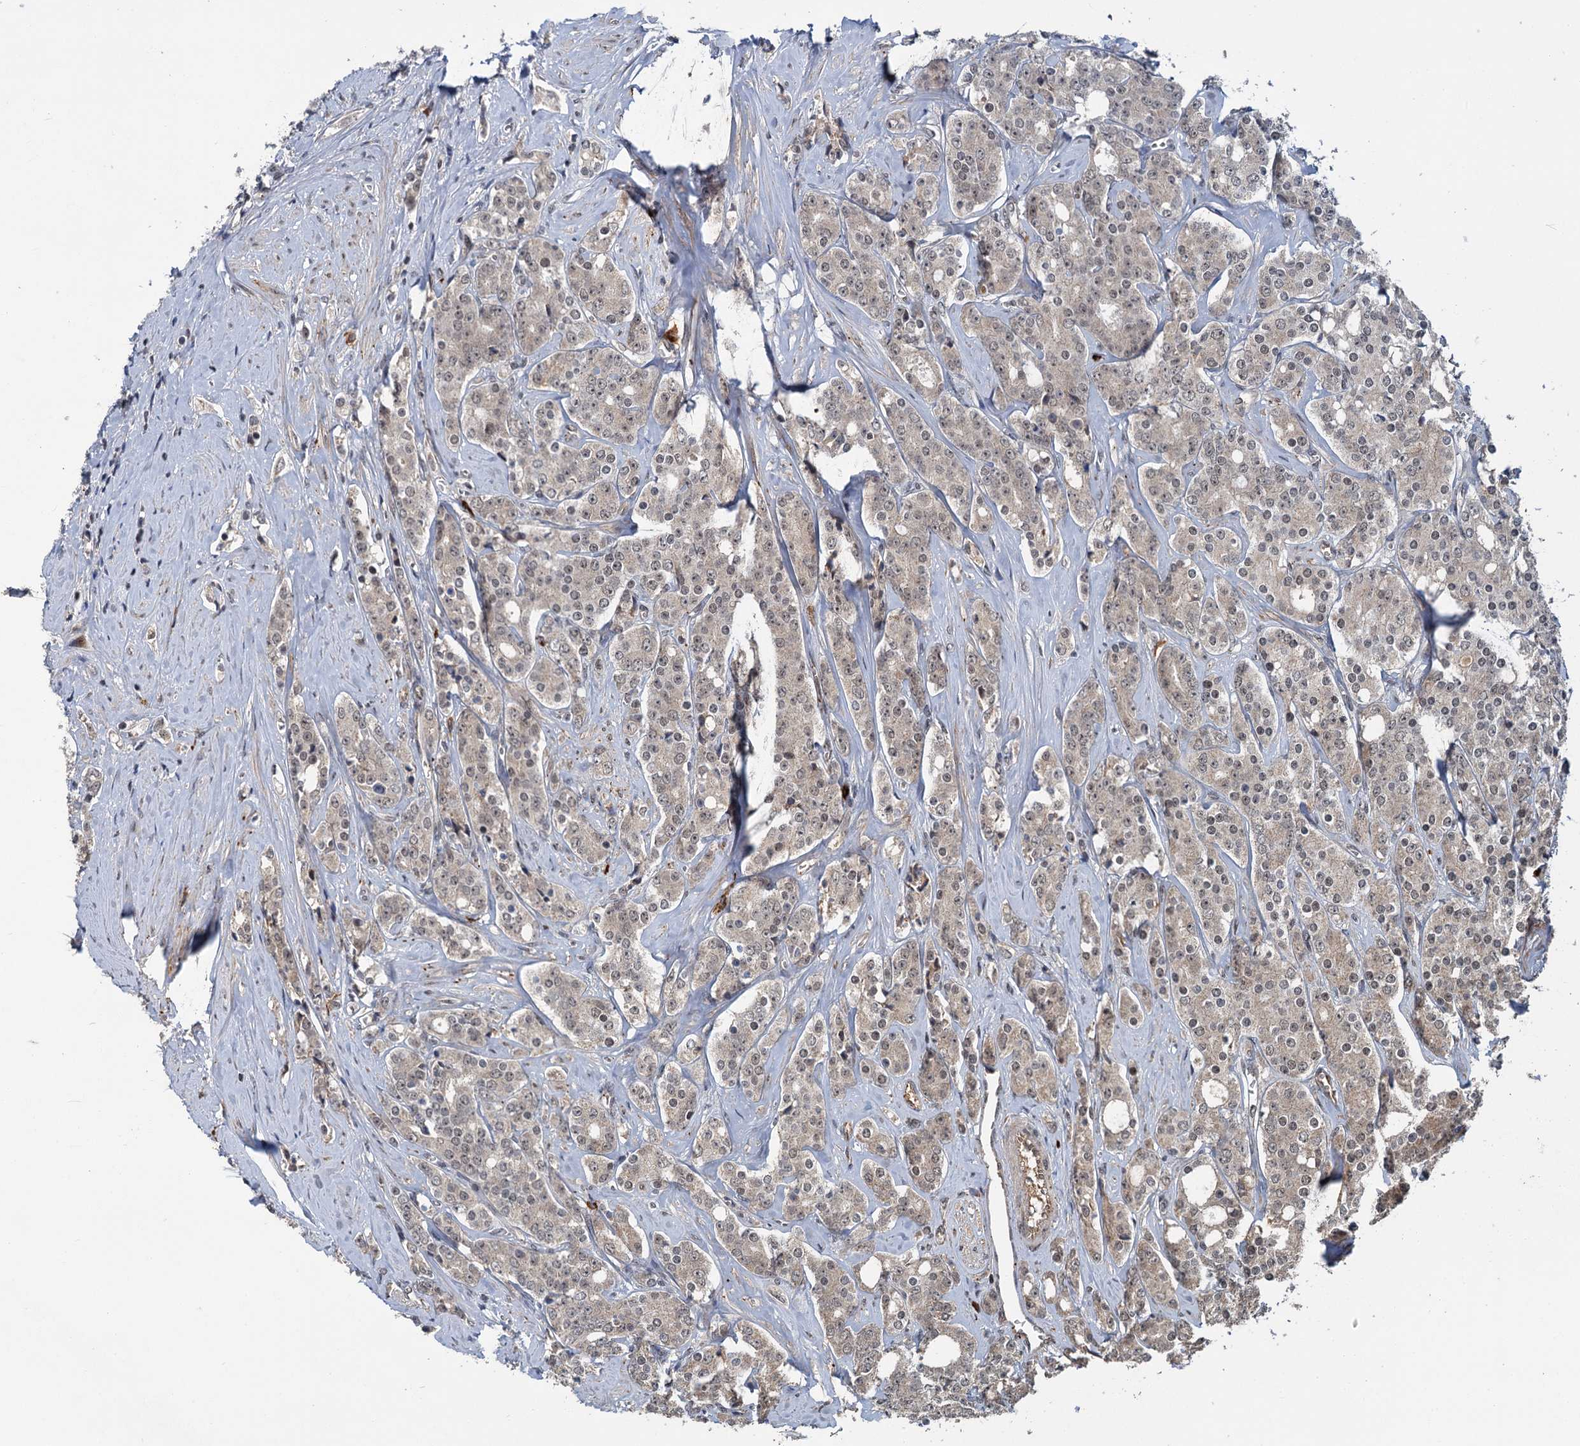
{"staining": {"intensity": "weak", "quantity": ">75%", "location": "cytoplasmic/membranous,nuclear"}, "tissue": "prostate cancer", "cell_type": "Tumor cells", "image_type": "cancer", "snomed": [{"axis": "morphology", "description": "Adenocarcinoma, High grade"}, {"axis": "topography", "description": "Prostate"}], "caption": "Immunohistochemical staining of human prostate adenocarcinoma (high-grade) reveals low levels of weak cytoplasmic/membranous and nuclear expression in approximately >75% of tumor cells.", "gene": "KANSL2", "patient": {"sex": "male", "age": 62}}